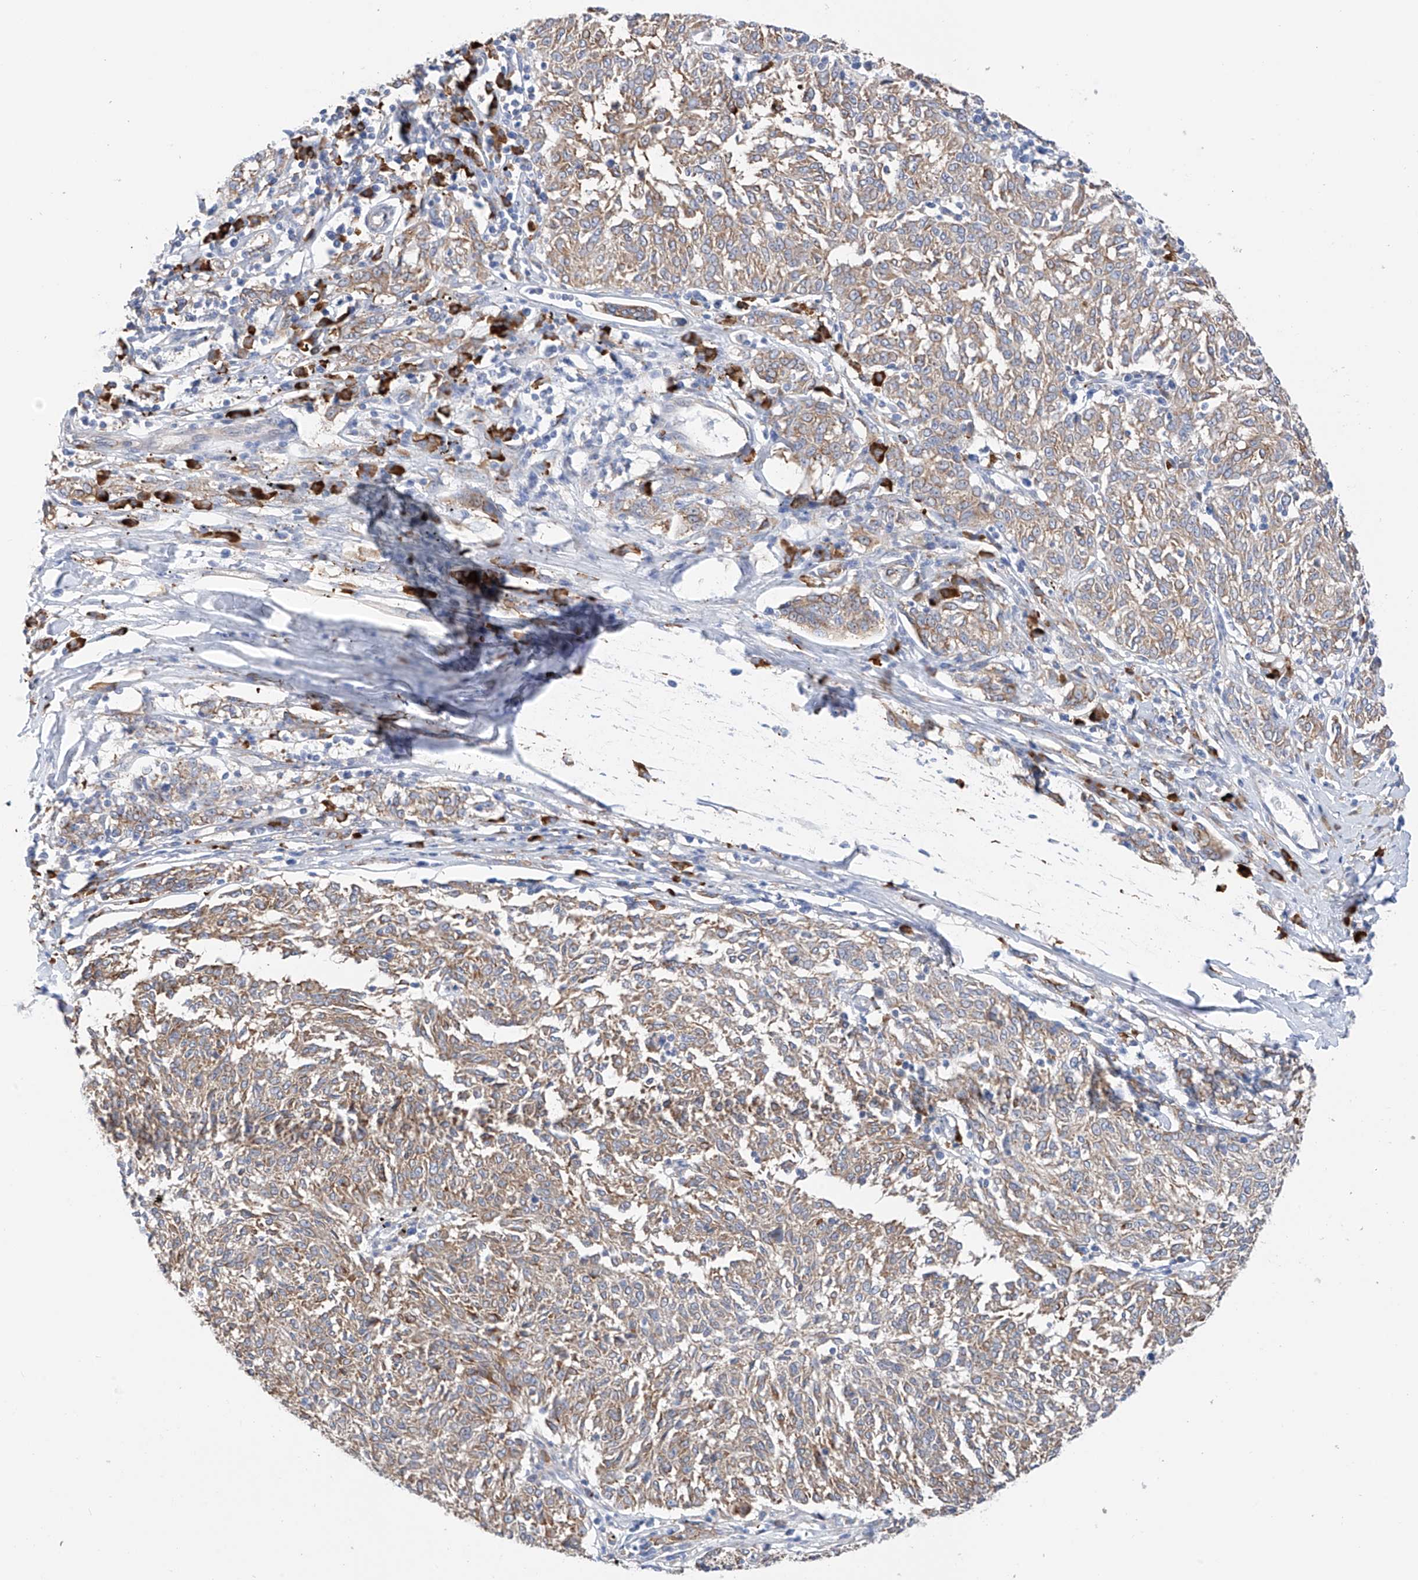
{"staining": {"intensity": "weak", "quantity": ">75%", "location": "cytoplasmic/membranous"}, "tissue": "melanoma", "cell_type": "Tumor cells", "image_type": "cancer", "snomed": [{"axis": "morphology", "description": "Malignant melanoma, NOS"}, {"axis": "topography", "description": "Skin"}], "caption": "The photomicrograph exhibits staining of malignant melanoma, revealing weak cytoplasmic/membranous protein positivity (brown color) within tumor cells.", "gene": "REC8", "patient": {"sex": "female", "age": 72}}